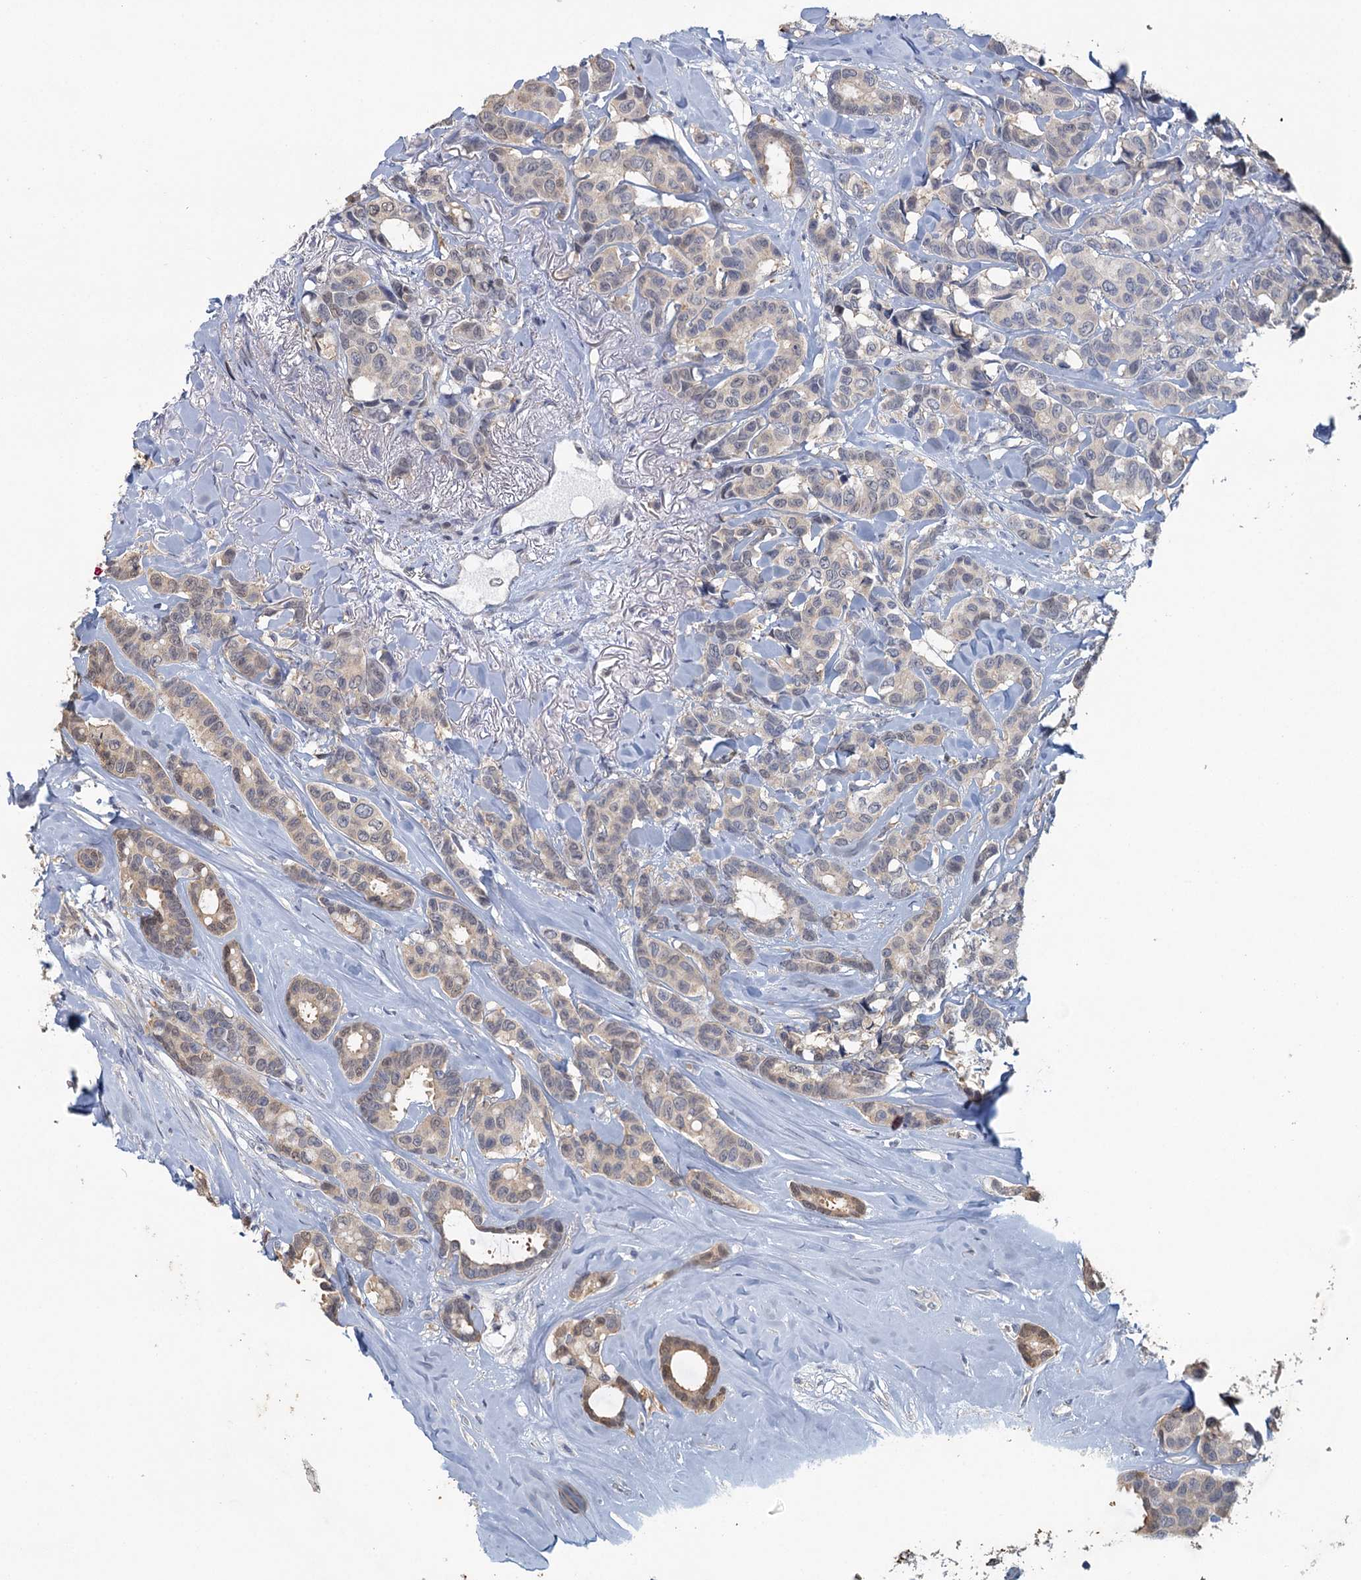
{"staining": {"intensity": "weak", "quantity": "25%-75%", "location": "cytoplasmic/membranous"}, "tissue": "breast cancer", "cell_type": "Tumor cells", "image_type": "cancer", "snomed": [{"axis": "morphology", "description": "Duct carcinoma"}, {"axis": "topography", "description": "Breast"}], "caption": "Breast cancer (intraductal carcinoma) stained with a protein marker displays weak staining in tumor cells.", "gene": "MYO7B", "patient": {"sex": "female", "age": 87}}